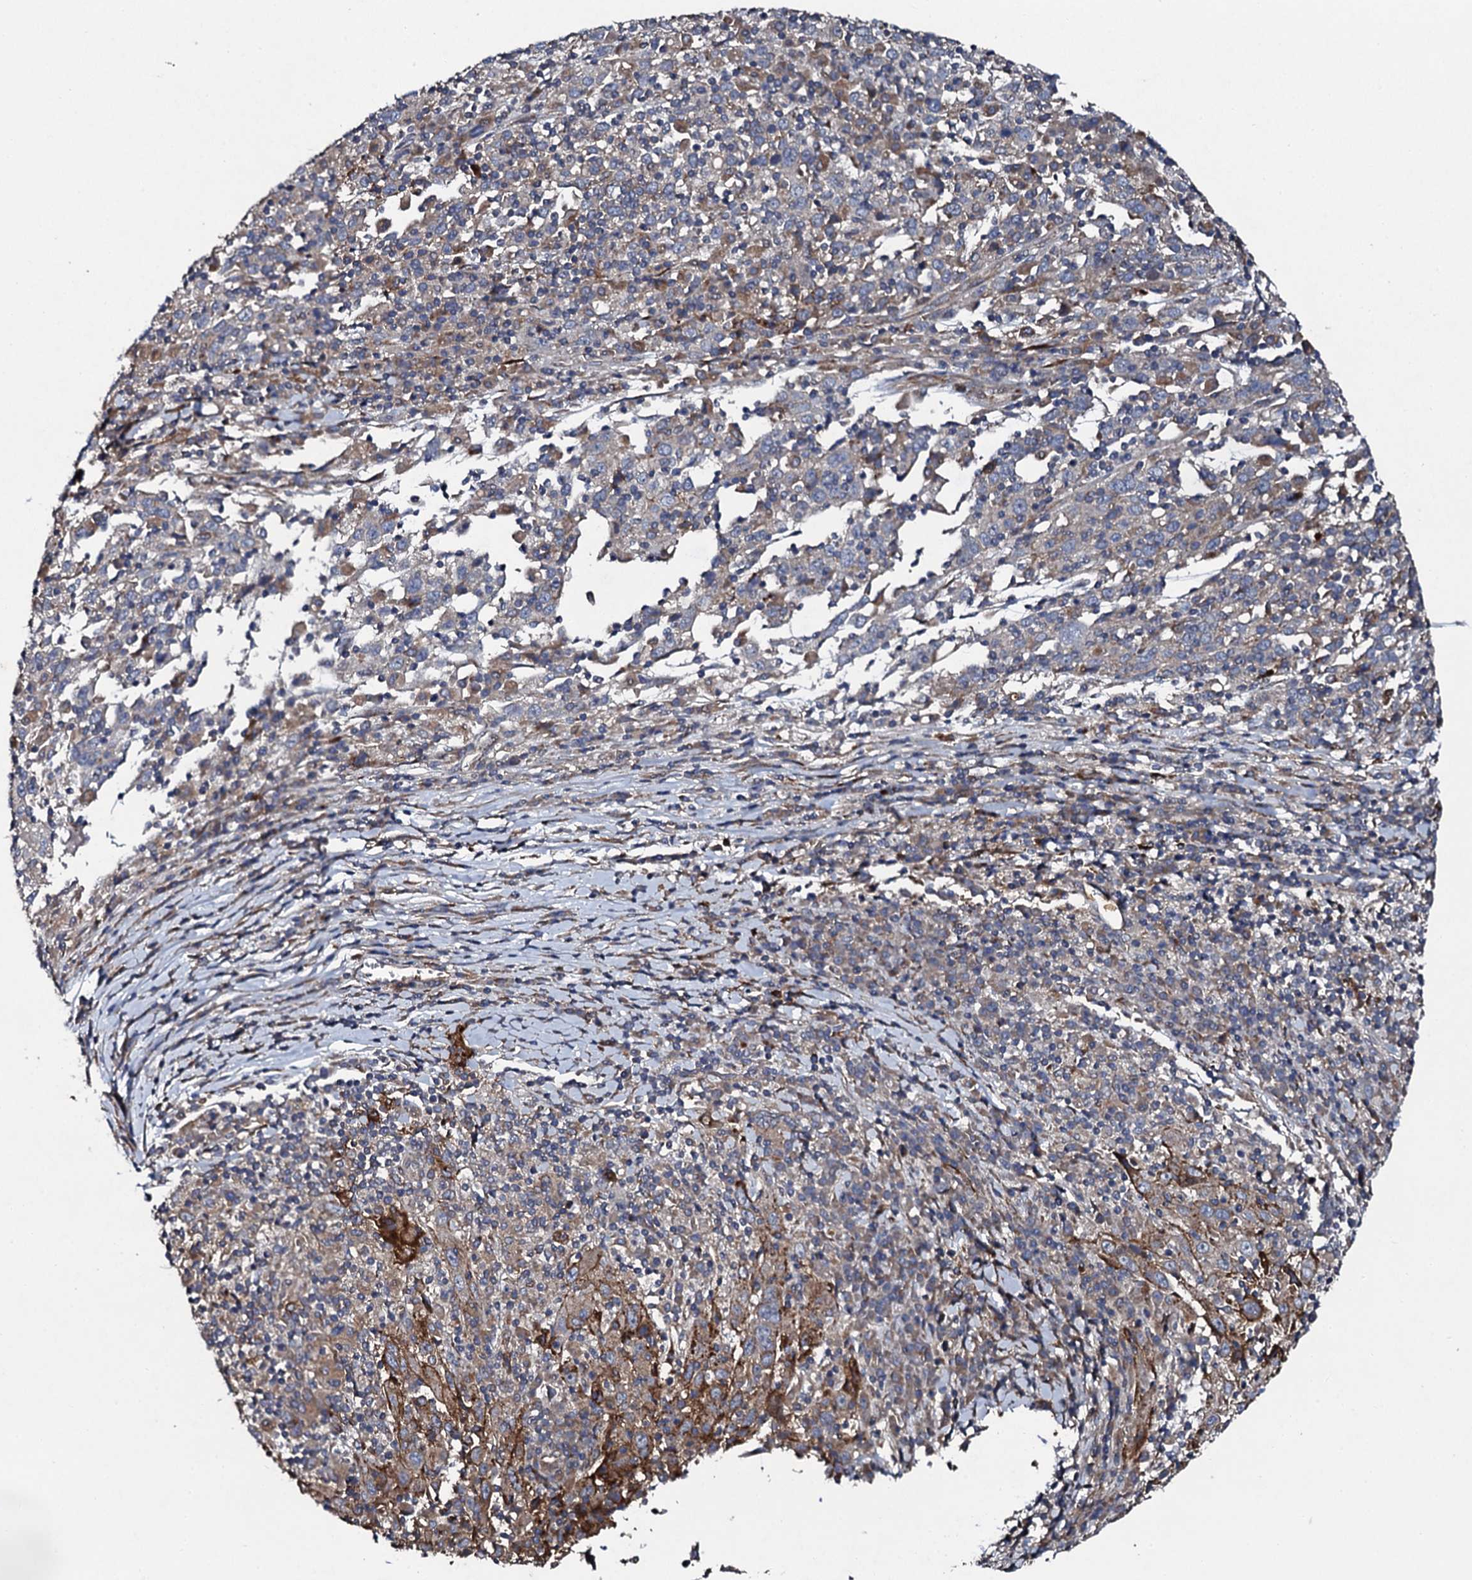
{"staining": {"intensity": "moderate", "quantity": "<25%", "location": "cytoplasmic/membranous"}, "tissue": "cervical cancer", "cell_type": "Tumor cells", "image_type": "cancer", "snomed": [{"axis": "morphology", "description": "Squamous cell carcinoma, NOS"}, {"axis": "topography", "description": "Cervix"}], "caption": "Immunohistochemical staining of human squamous cell carcinoma (cervical) demonstrates low levels of moderate cytoplasmic/membranous protein expression in about <25% of tumor cells.", "gene": "LRRC28", "patient": {"sex": "female", "age": 46}}